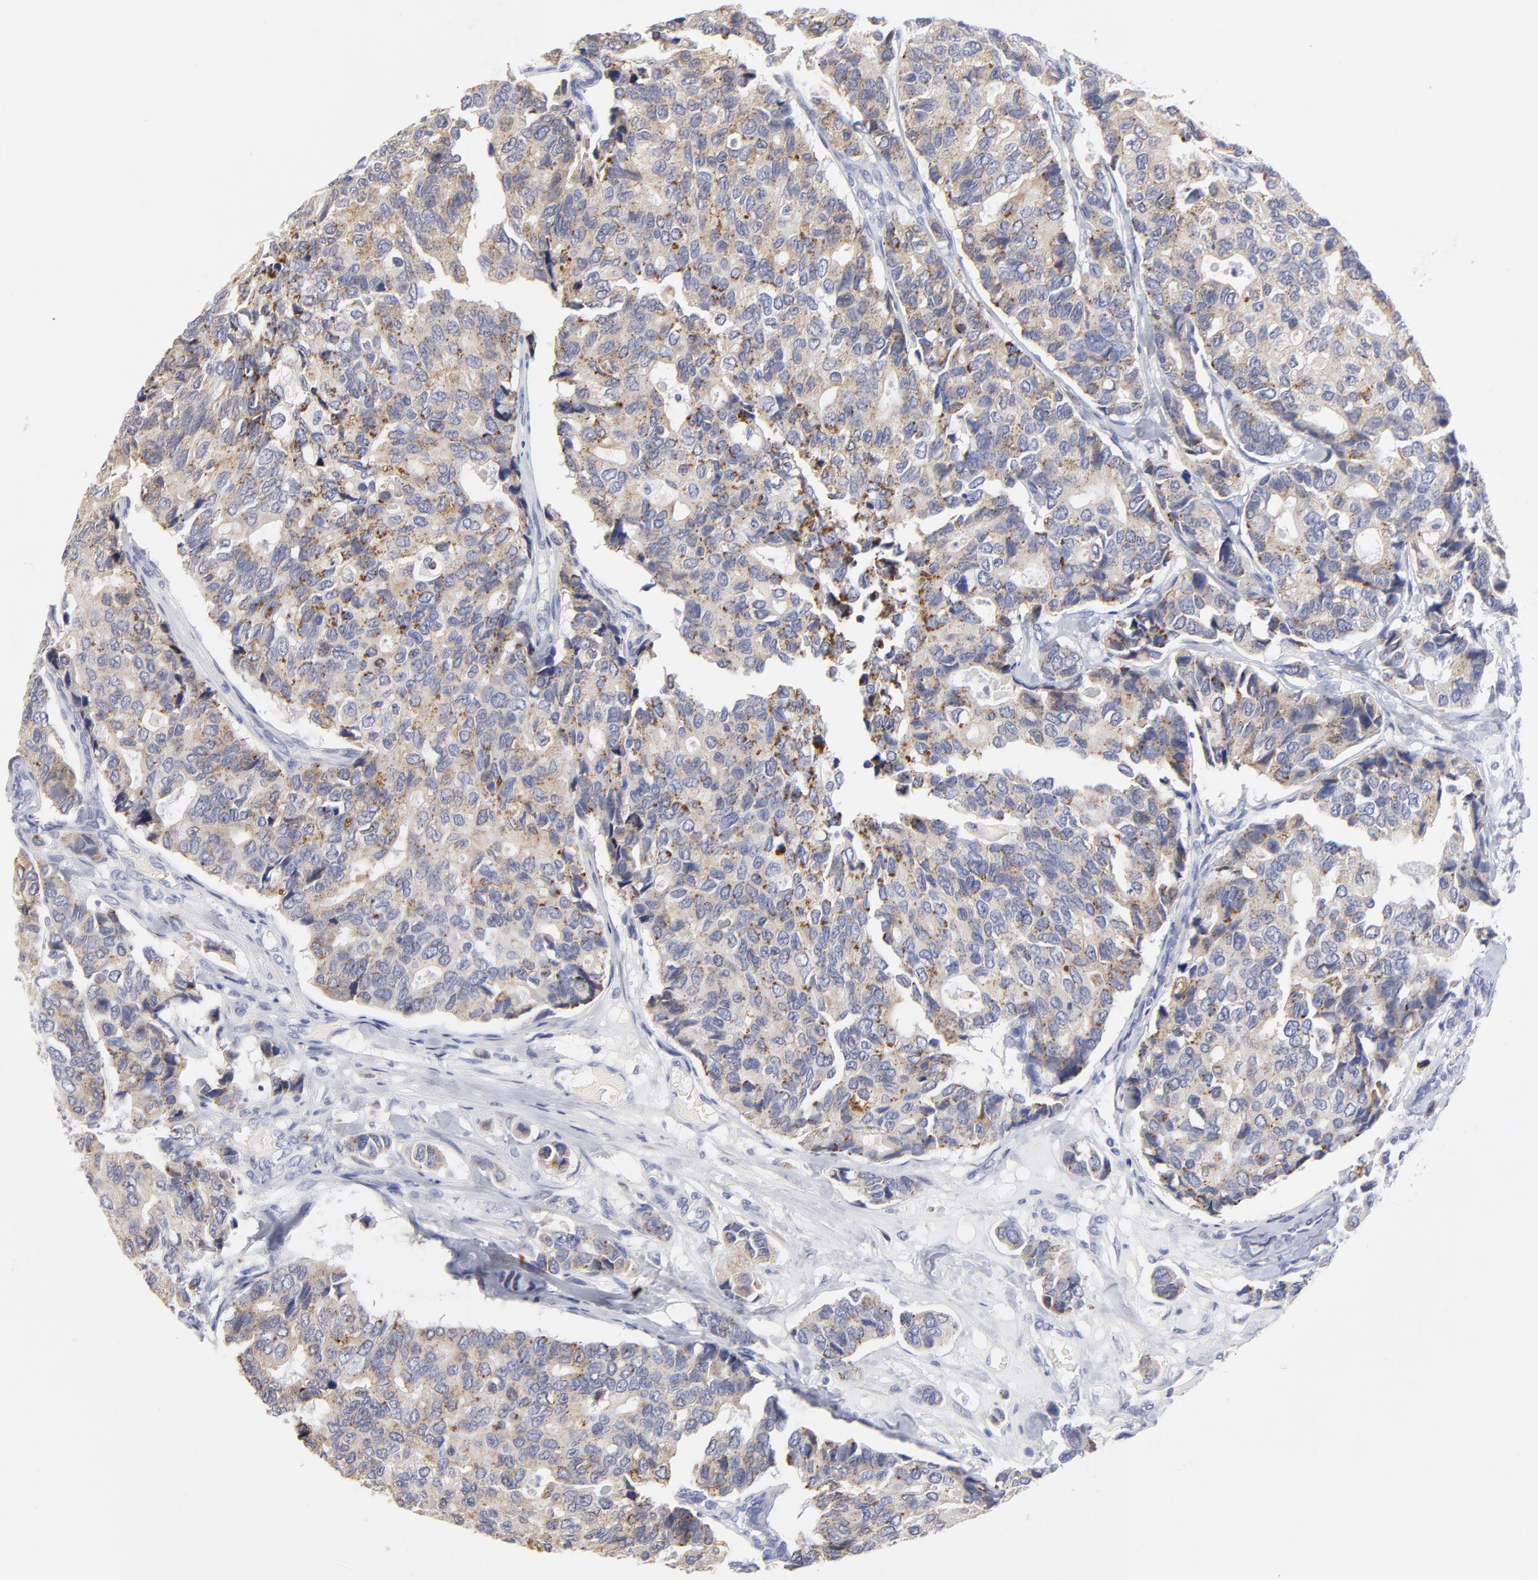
{"staining": {"intensity": "moderate", "quantity": ">75%", "location": "cytoplasmic/membranous"}, "tissue": "breast cancer", "cell_type": "Tumor cells", "image_type": "cancer", "snomed": [{"axis": "morphology", "description": "Duct carcinoma"}, {"axis": "topography", "description": "Breast"}], "caption": "IHC histopathology image of neoplastic tissue: invasive ductal carcinoma (breast) stained using immunohistochemistry displays medium levels of moderate protein expression localized specifically in the cytoplasmic/membranous of tumor cells, appearing as a cytoplasmic/membranous brown color.", "gene": "DUSP9", "patient": {"sex": "female", "age": 69}}